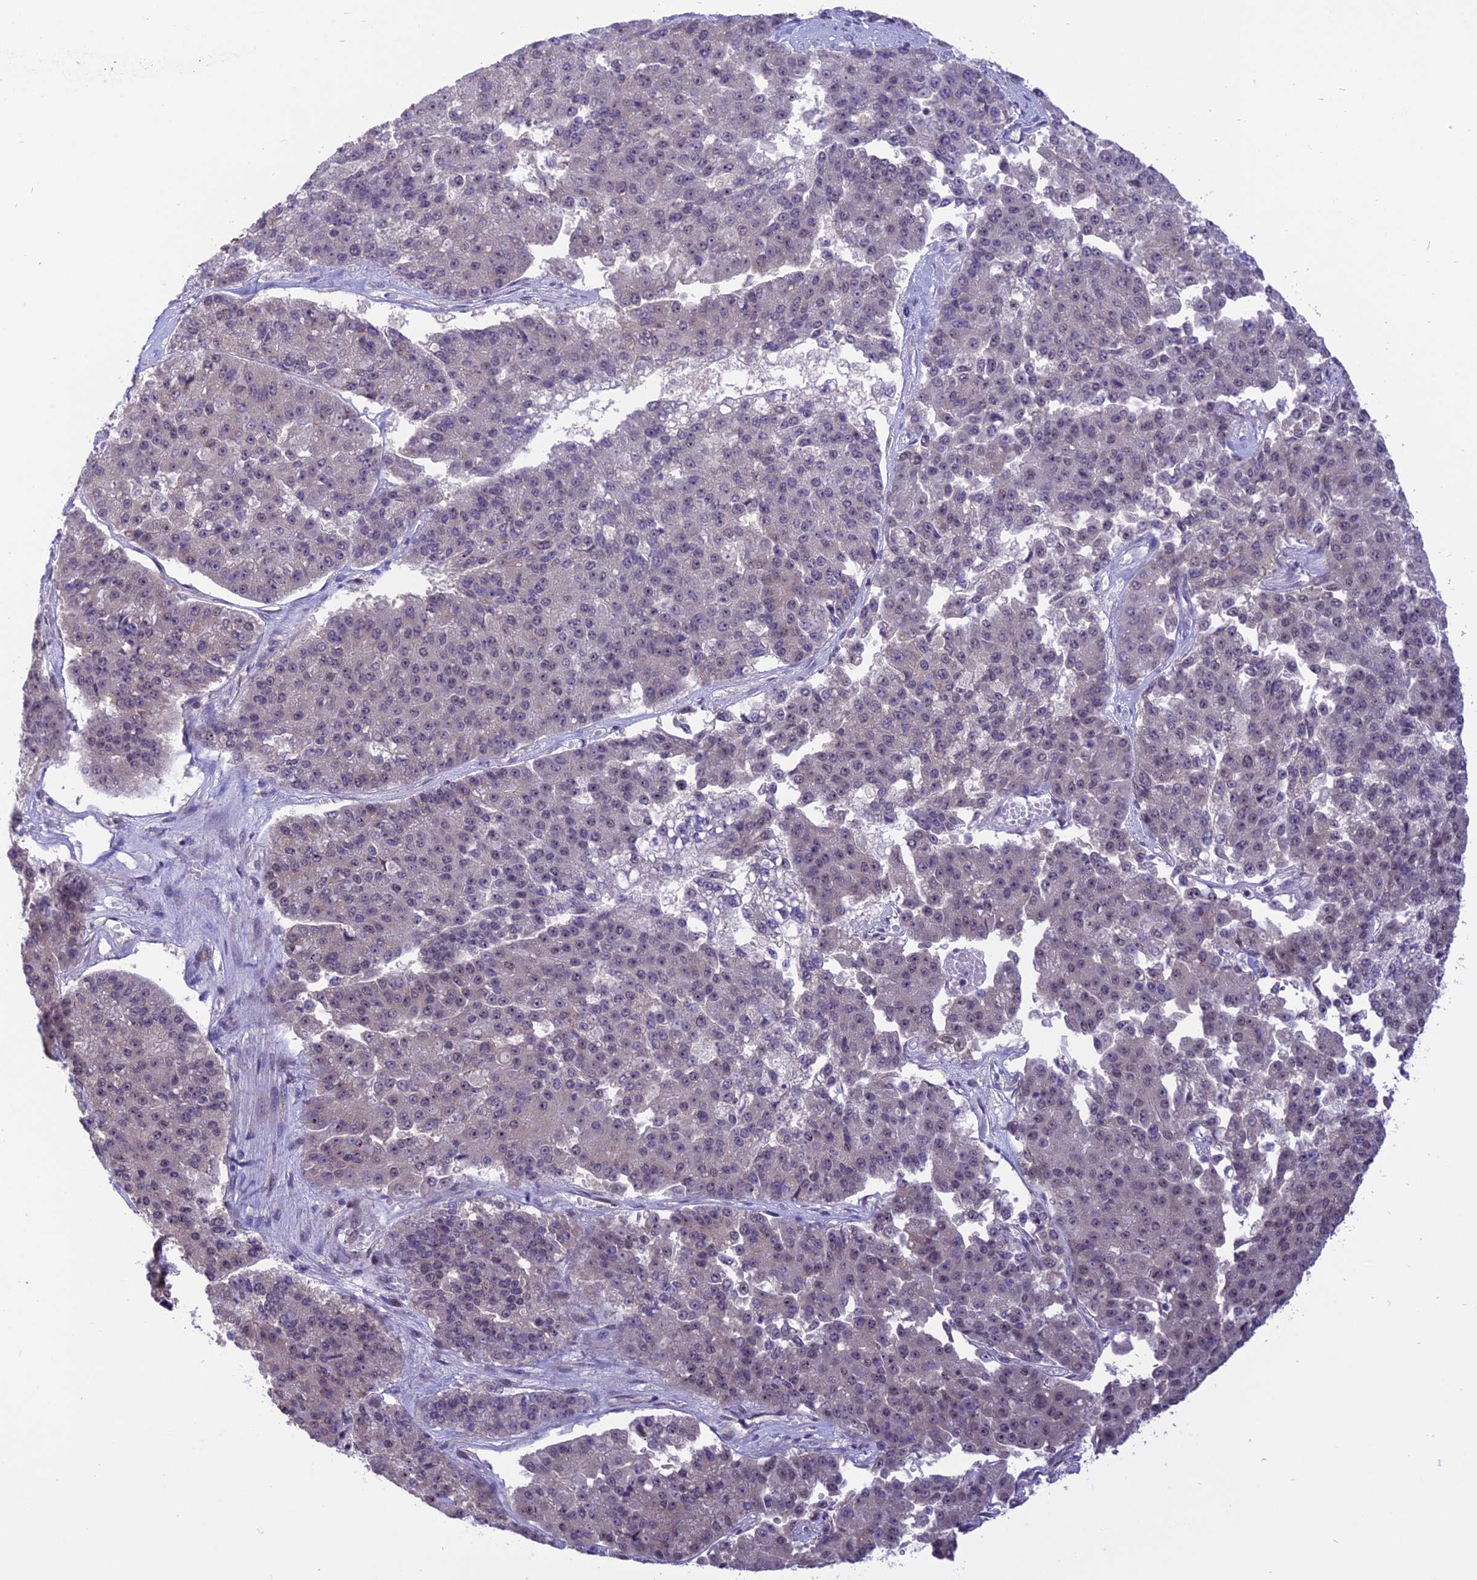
{"staining": {"intensity": "negative", "quantity": "none", "location": "none"}, "tissue": "pancreatic cancer", "cell_type": "Tumor cells", "image_type": "cancer", "snomed": [{"axis": "morphology", "description": "Adenocarcinoma, NOS"}, {"axis": "topography", "description": "Pancreas"}], "caption": "IHC photomicrograph of neoplastic tissue: pancreatic cancer stained with DAB (3,3'-diaminobenzidine) displays no significant protein positivity in tumor cells.", "gene": "ZNF837", "patient": {"sex": "male", "age": 50}}